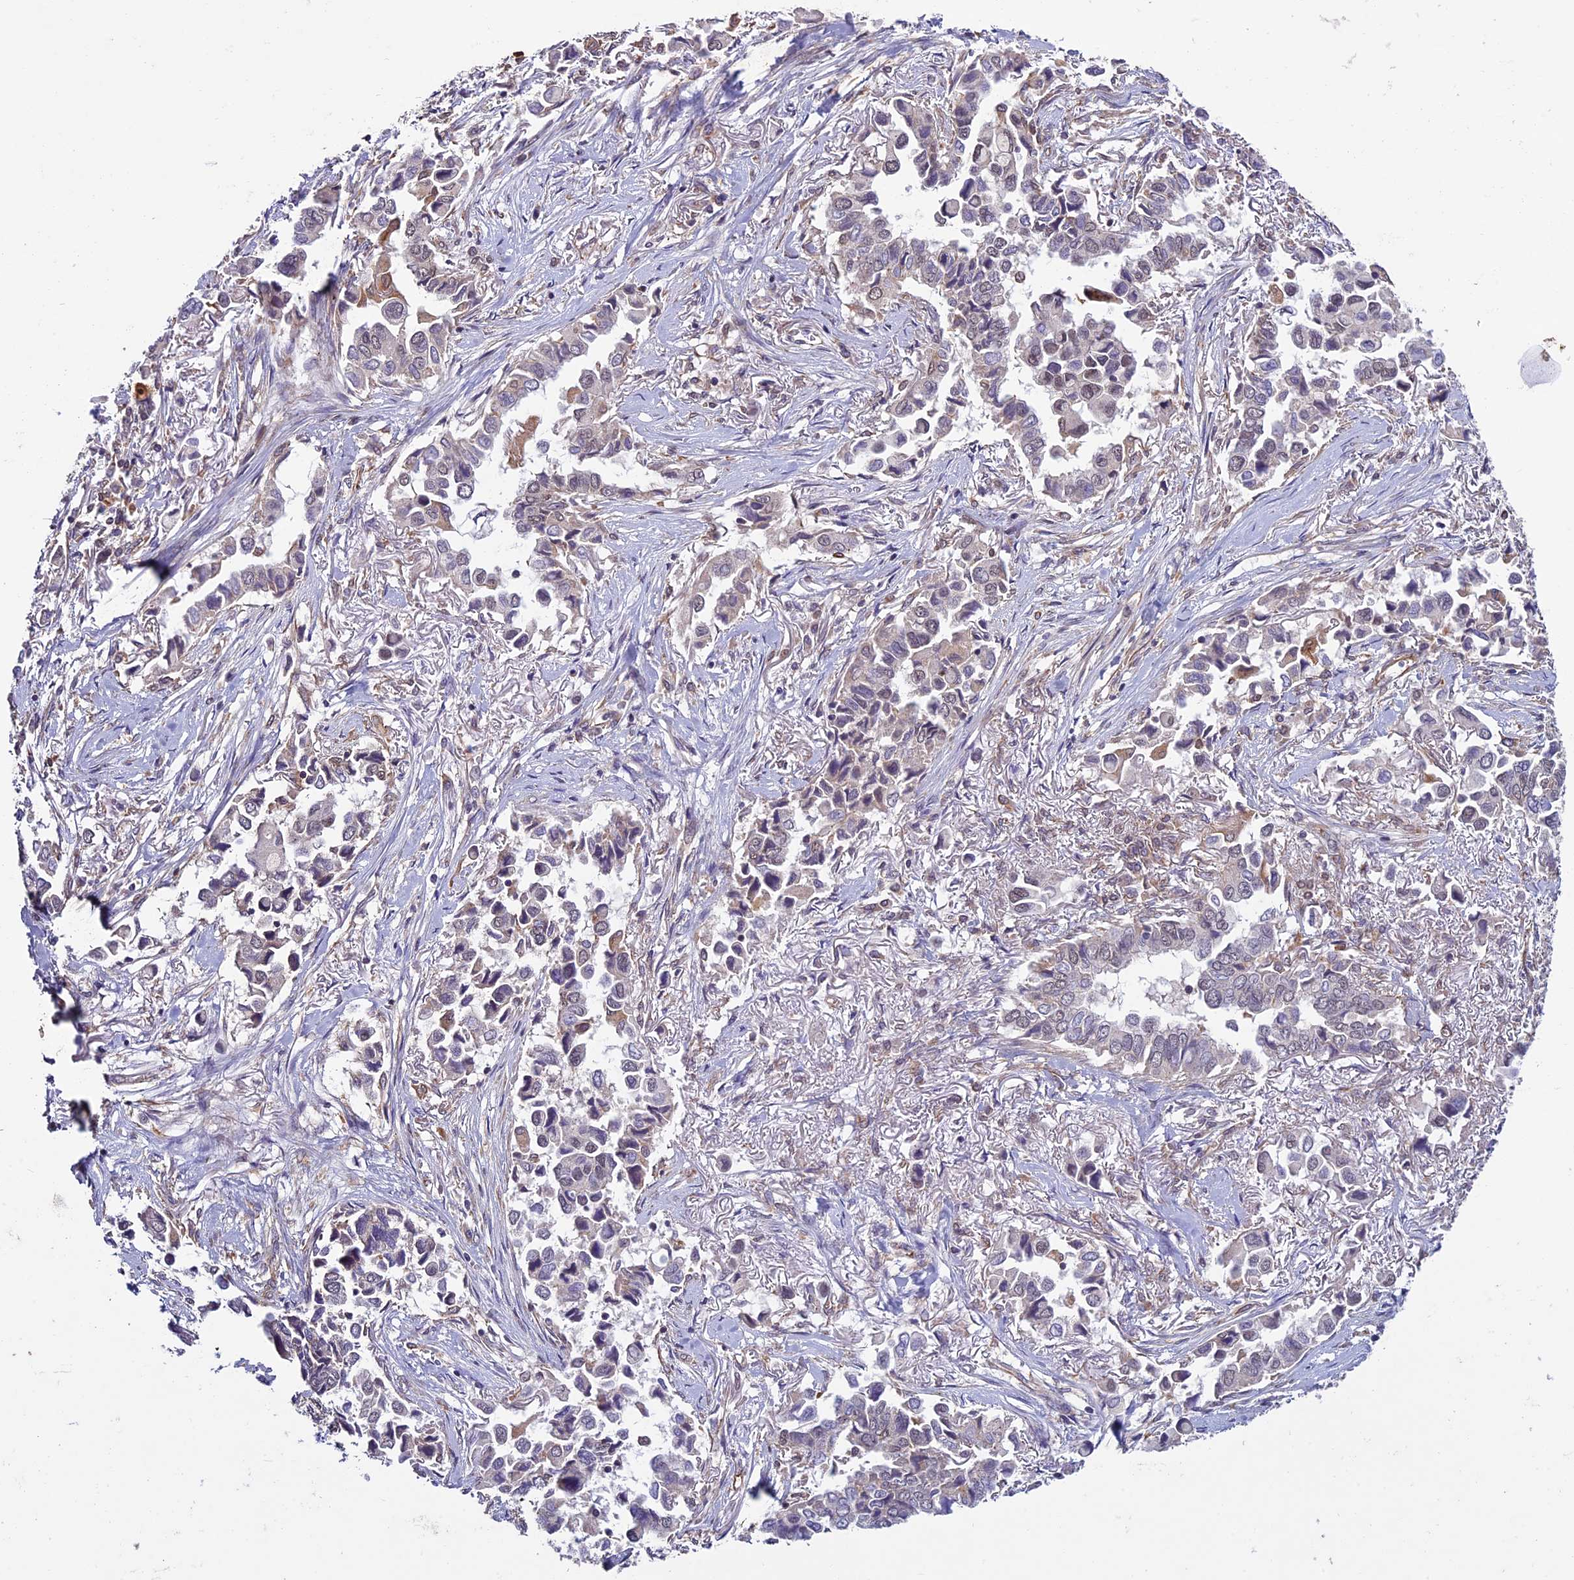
{"staining": {"intensity": "weak", "quantity": "<25%", "location": "nuclear"}, "tissue": "lung cancer", "cell_type": "Tumor cells", "image_type": "cancer", "snomed": [{"axis": "morphology", "description": "Adenocarcinoma, NOS"}, {"axis": "topography", "description": "Lung"}], "caption": "Tumor cells show no significant expression in lung cancer.", "gene": "C3orf70", "patient": {"sex": "female", "age": 76}}